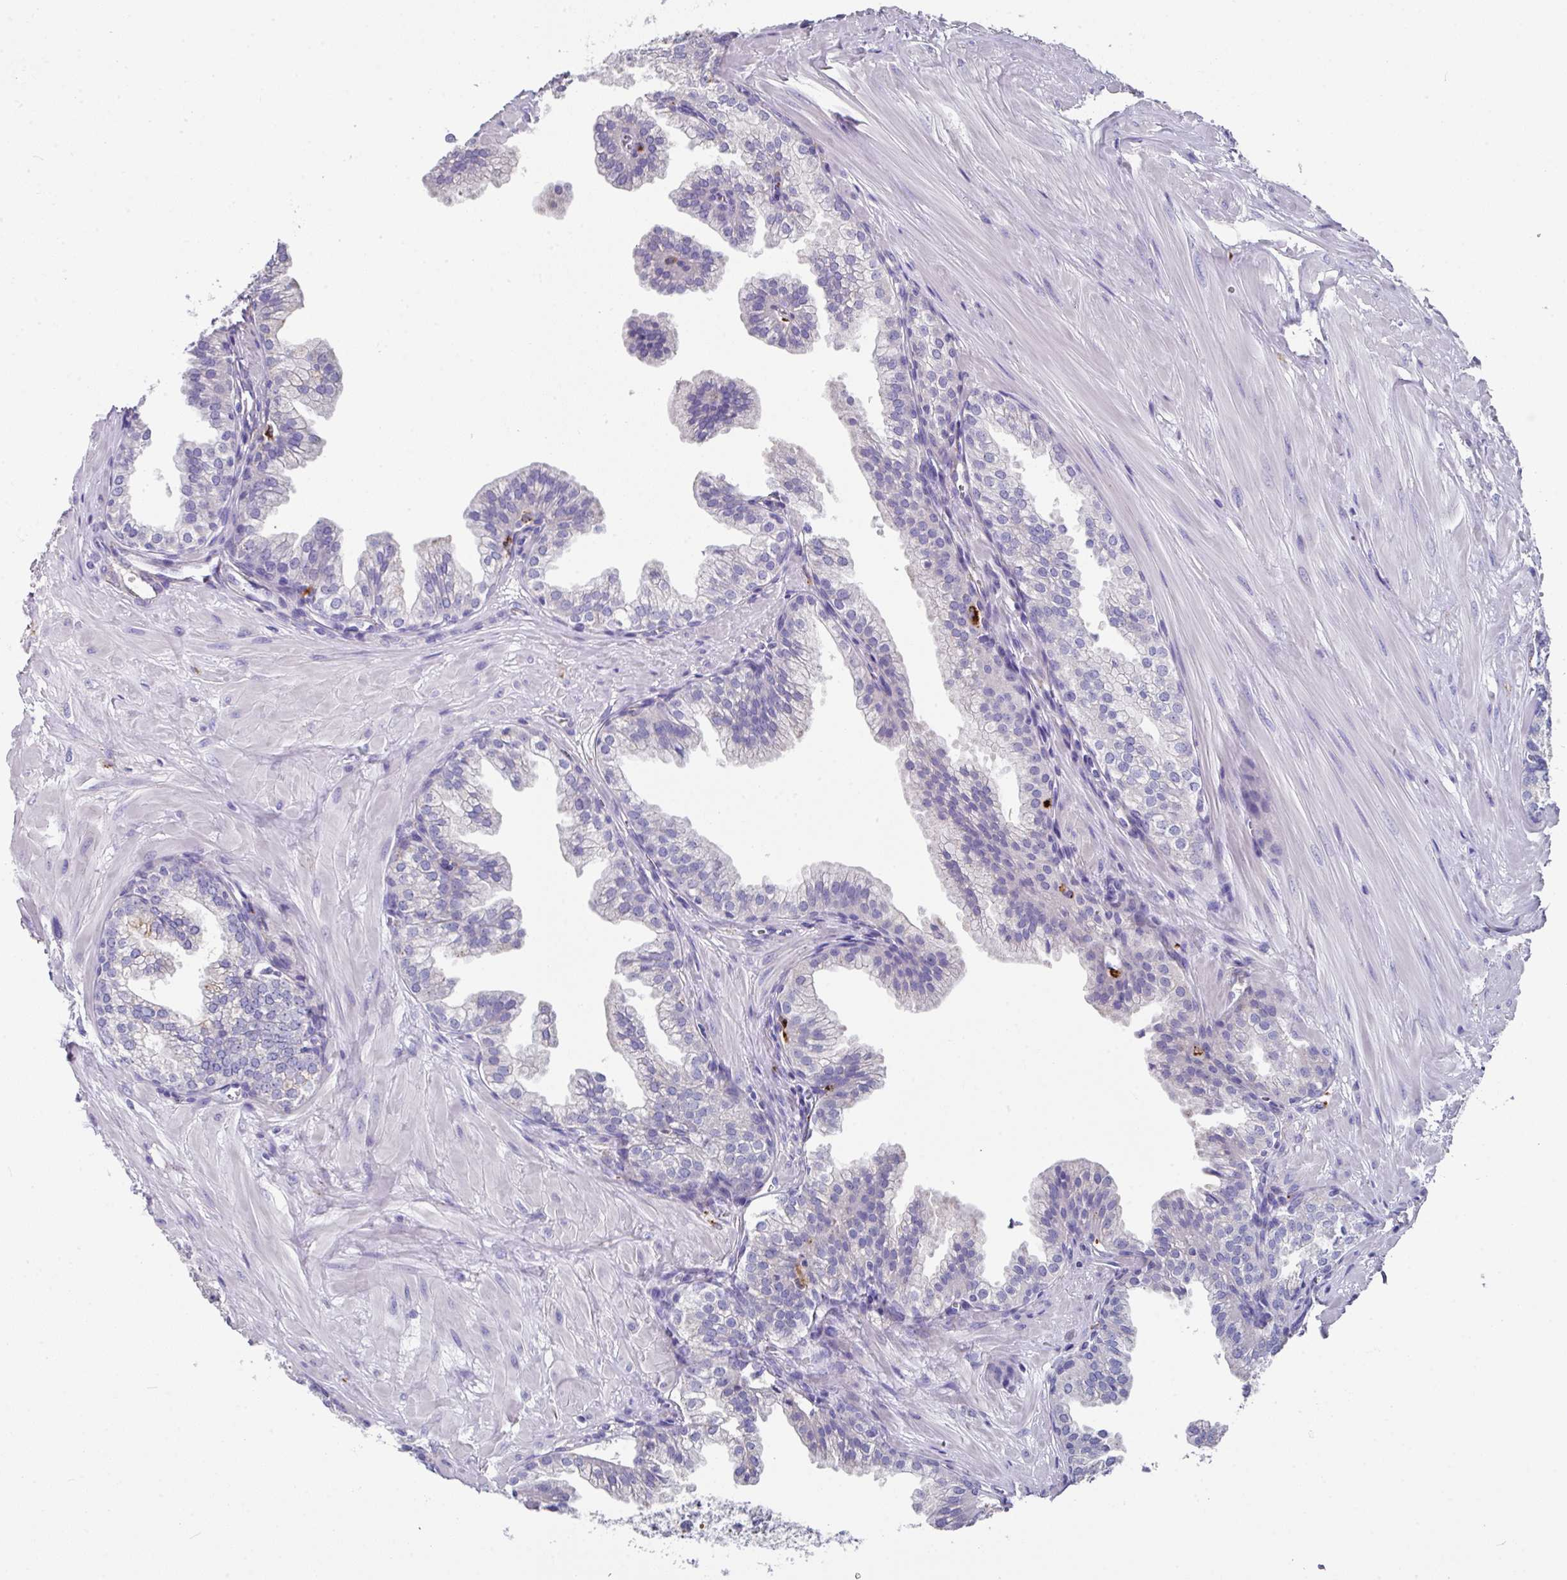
{"staining": {"intensity": "negative", "quantity": "none", "location": "none"}, "tissue": "prostate", "cell_type": "Glandular cells", "image_type": "normal", "snomed": [{"axis": "morphology", "description": "Normal tissue, NOS"}, {"axis": "topography", "description": "Prostate"}, {"axis": "topography", "description": "Peripheral nerve tissue"}], "caption": "This image is of normal prostate stained with IHC to label a protein in brown with the nuclei are counter-stained blue. There is no staining in glandular cells.", "gene": "CPVL", "patient": {"sex": "male", "age": 55}}